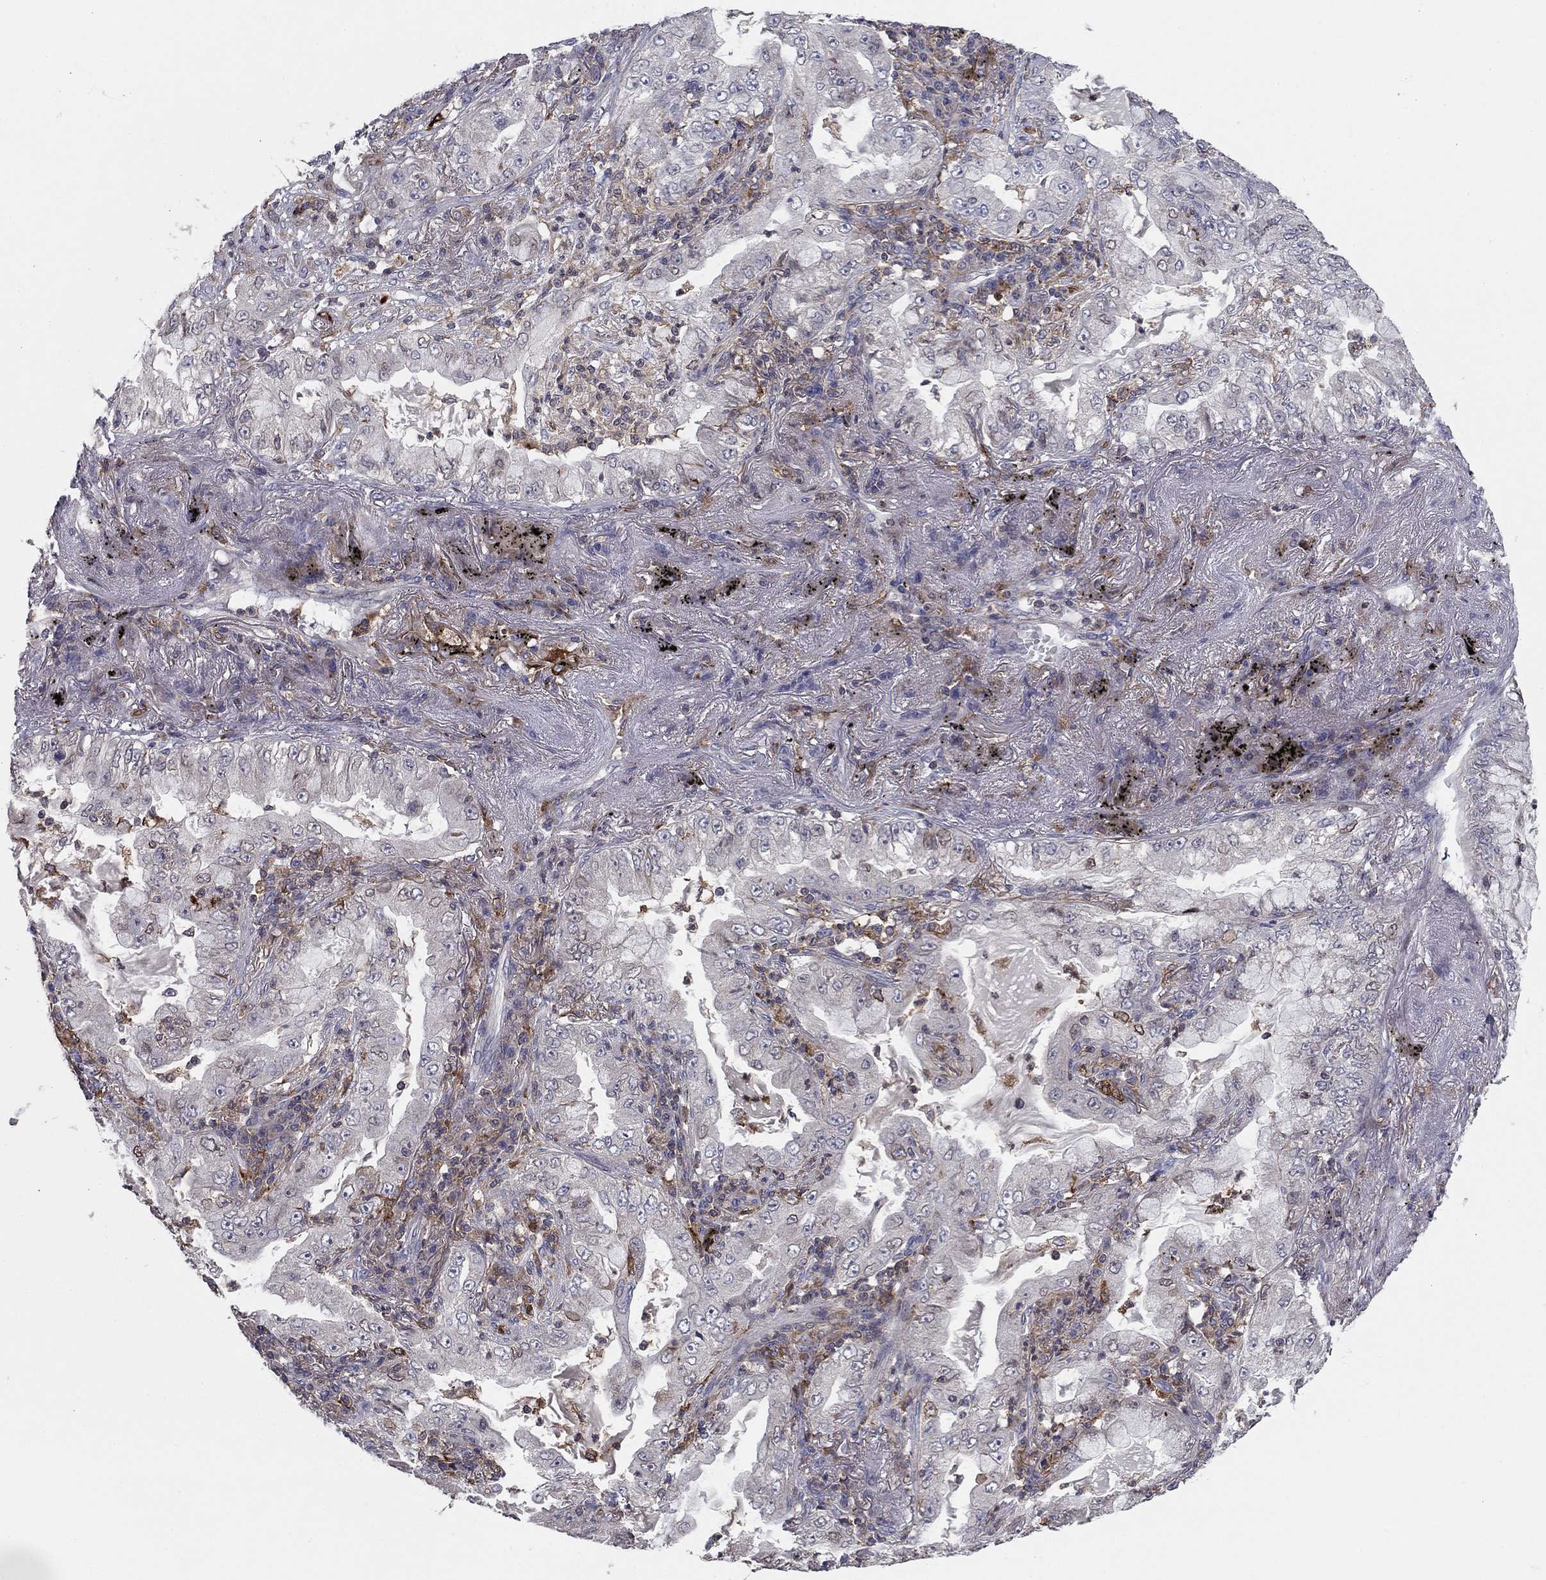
{"staining": {"intensity": "negative", "quantity": "none", "location": "none"}, "tissue": "lung cancer", "cell_type": "Tumor cells", "image_type": "cancer", "snomed": [{"axis": "morphology", "description": "Adenocarcinoma, NOS"}, {"axis": "topography", "description": "Lung"}], "caption": "This is an immunohistochemistry (IHC) image of human lung cancer. There is no positivity in tumor cells.", "gene": "PLCB2", "patient": {"sex": "female", "age": 73}}